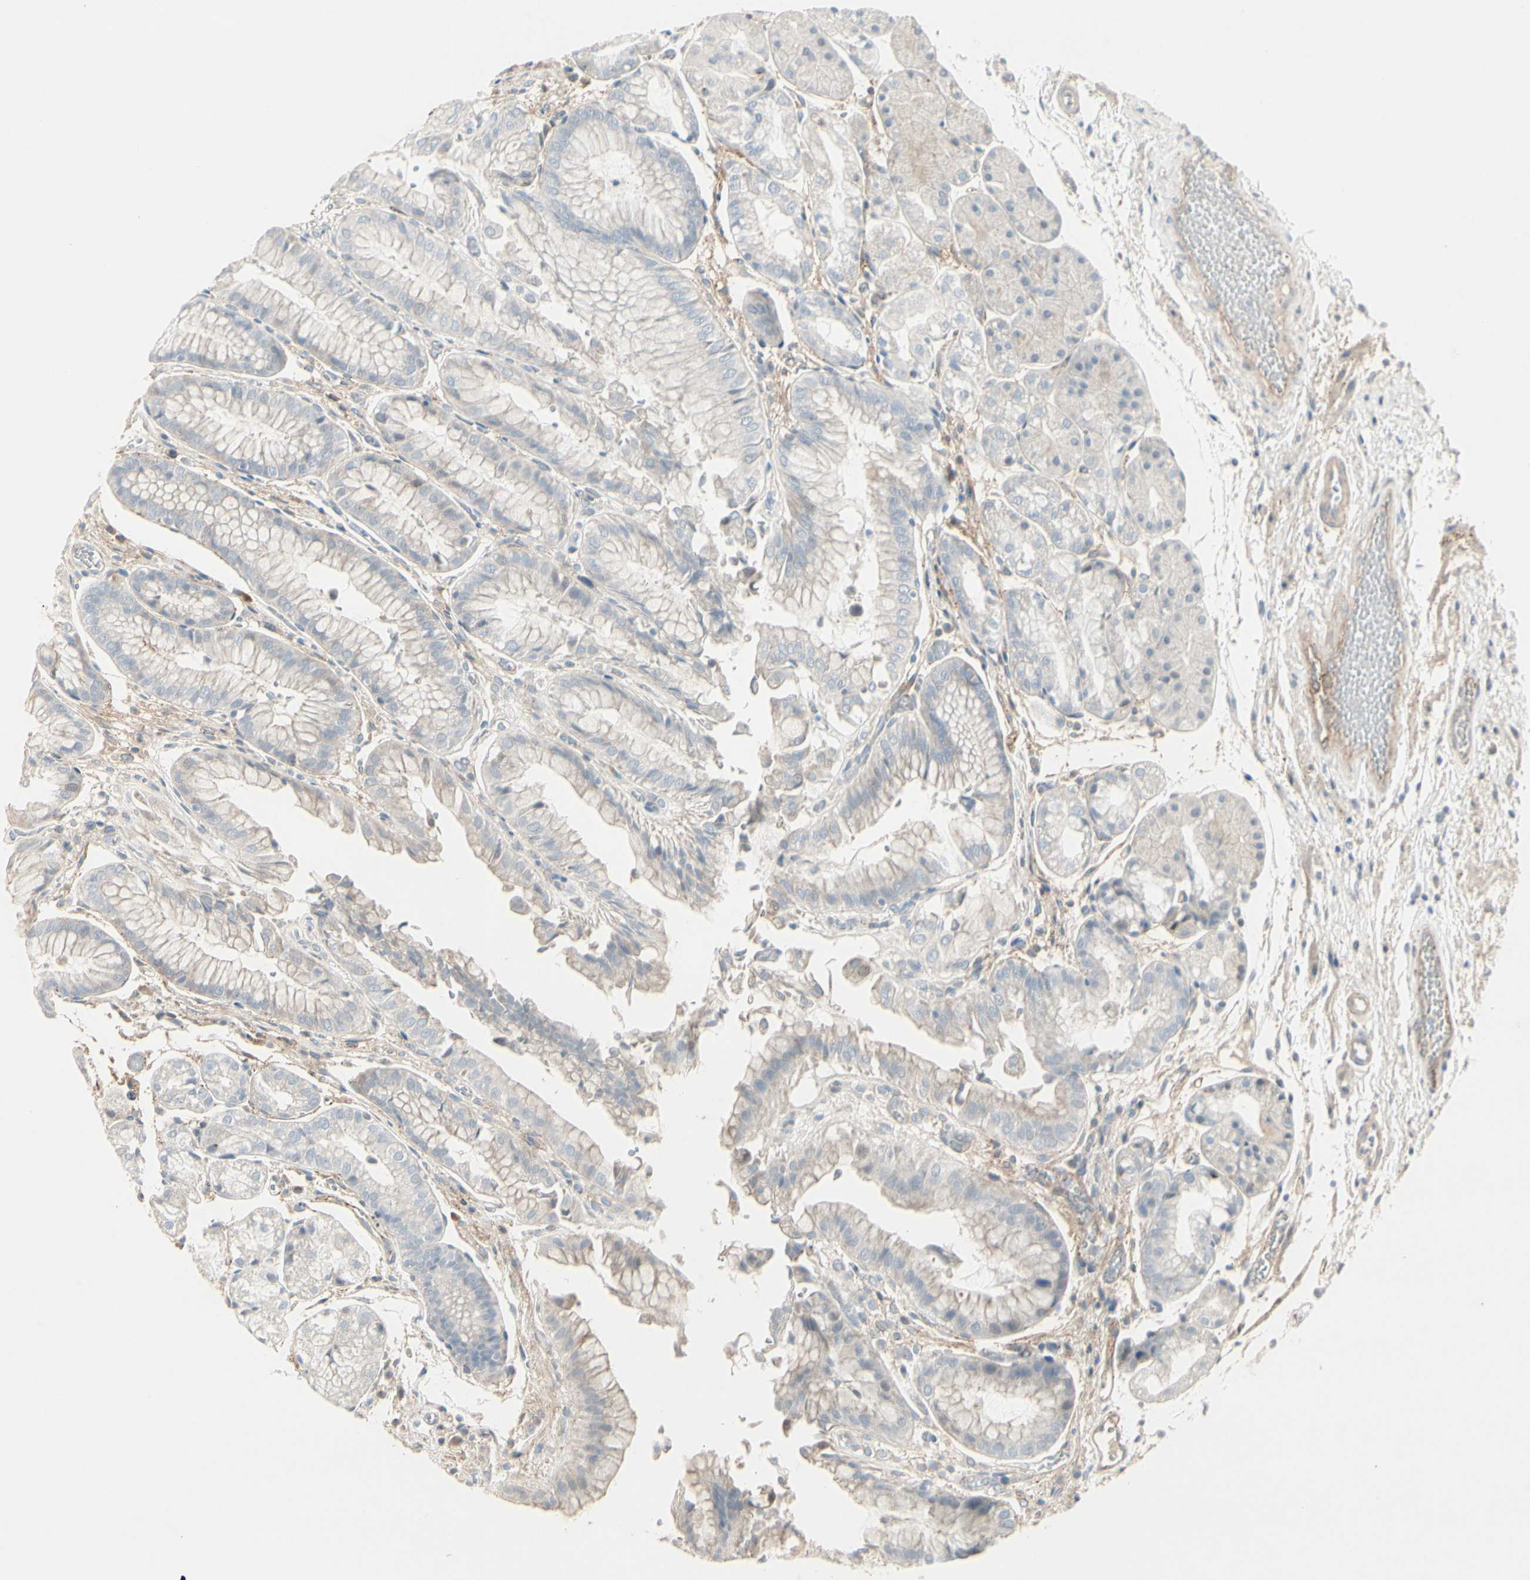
{"staining": {"intensity": "moderate", "quantity": "<25%", "location": "cytoplasmic/membranous"}, "tissue": "stomach", "cell_type": "Glandular cells", "image_type": "normal", "snomed": [{"axis": "morphology", "description": "Normal tissue, NOS"}, {"axis": "topography", "description": "Stomach, upper"}], "caption": "Glandular cells reveal low levels of moderate cytoplasmic/membranous positivity in about <25% of cells in normal stomach. The staining was performed using DAB (3,3'-diaminobenzidine) to visualize the protein expression in brown, while the nuclei were stained in blue with hematoxylin (Magnification: 20x).", "gene": "CACNA2D1", "patient": {"sex": "male", "age": 72}}